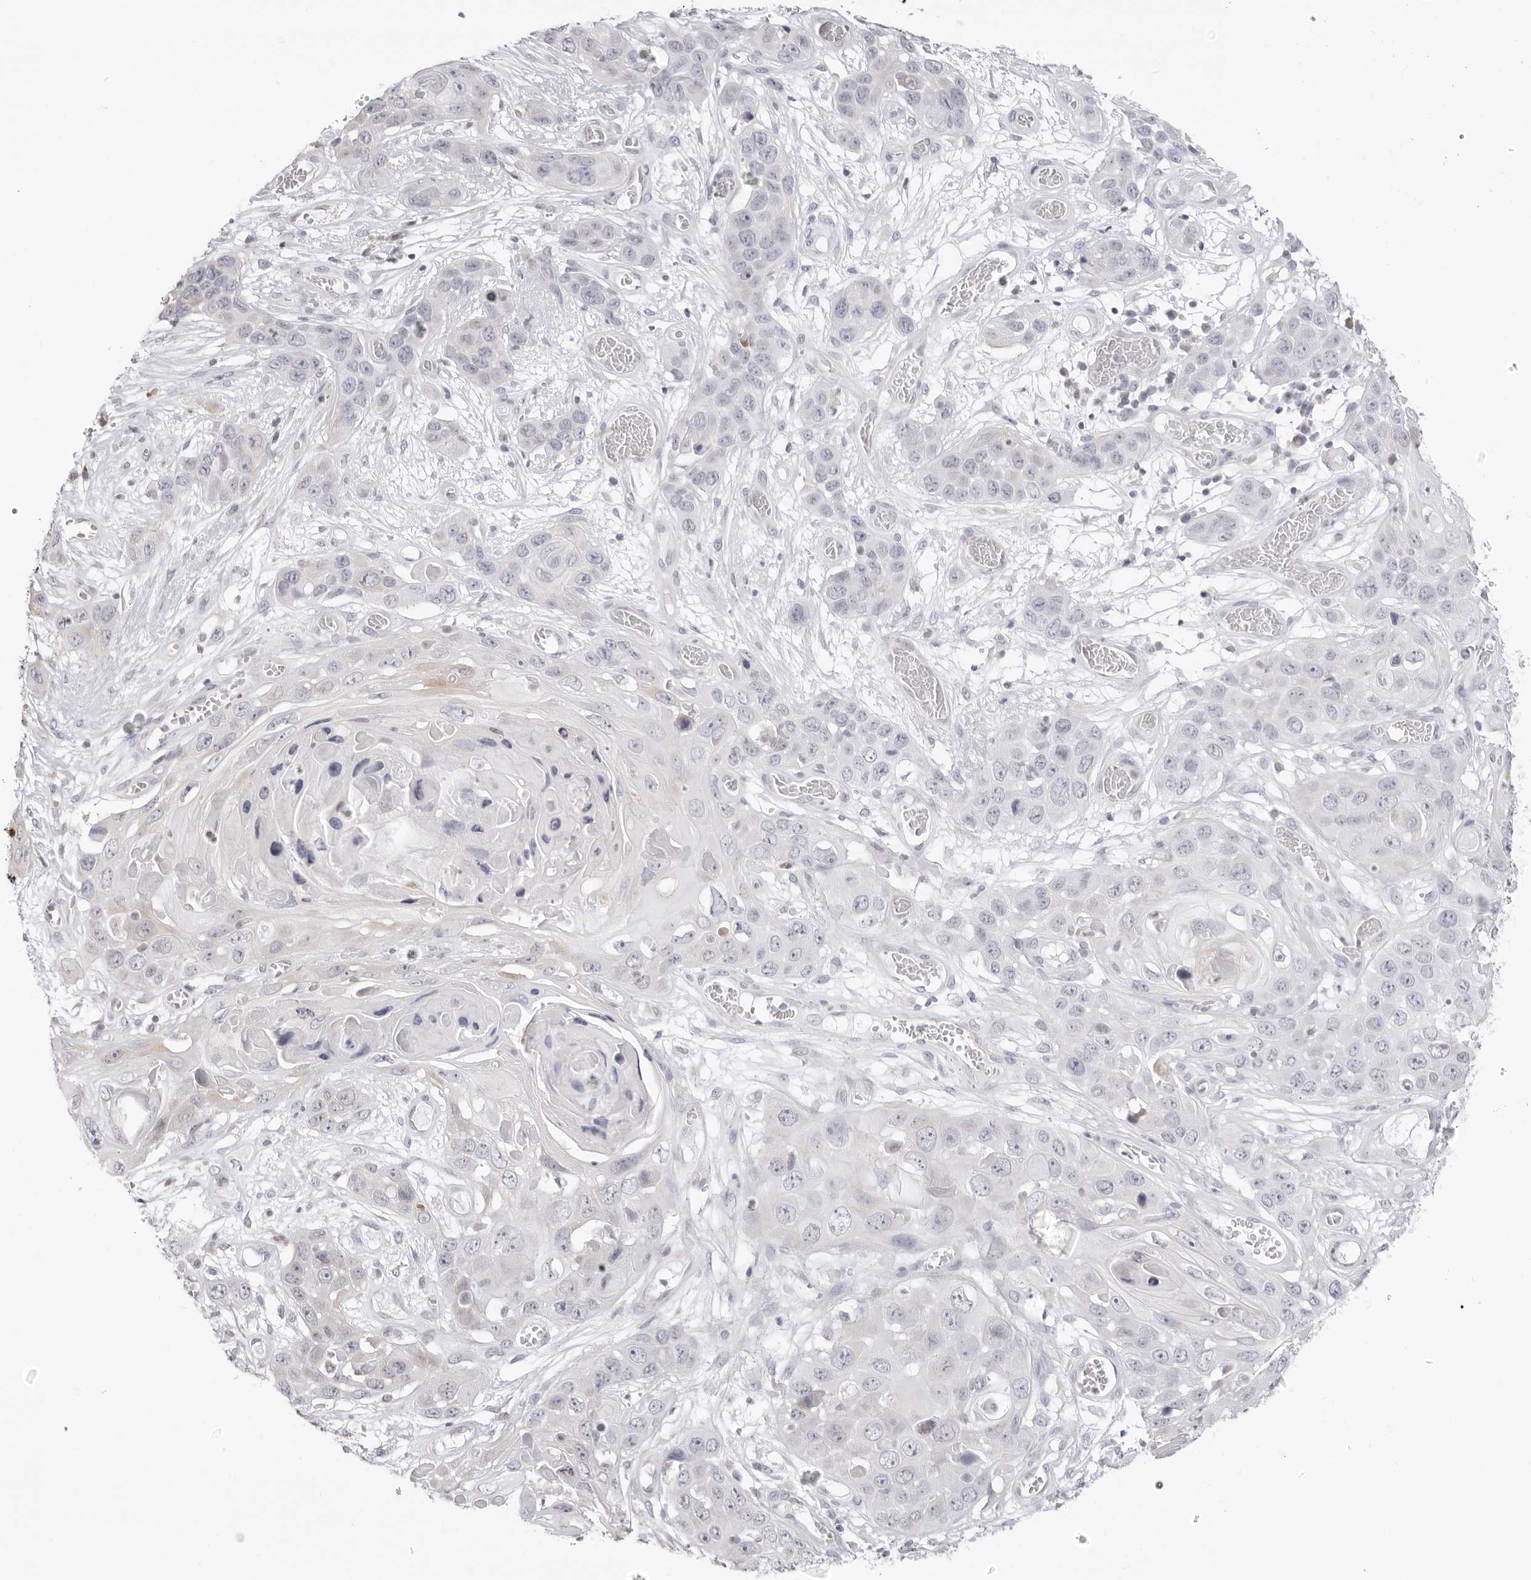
{"staining": {"intensity": "negative", "quantity": "none", "location": "none"}, "tissue": "skin cancer", "cell_type": "Tumor cells", "image_type": "cancer", "snomed": [{"axis": "morphology", "description": "Squamous cell carcinoma, NOS"}, {"axis": "topography", "description": "Skin"}], "caption": "Immunohistochemistry (IHC) photomicrograph of skin squamous cell carcinoma stained for a protein (brown), which exhibits no expression in tumor cells. (DAB immunohistochemistry visualized using brightfield microscopy, high magnification).", "gene": "FDPS", "patient": {"sex": "male", "age": 55}}